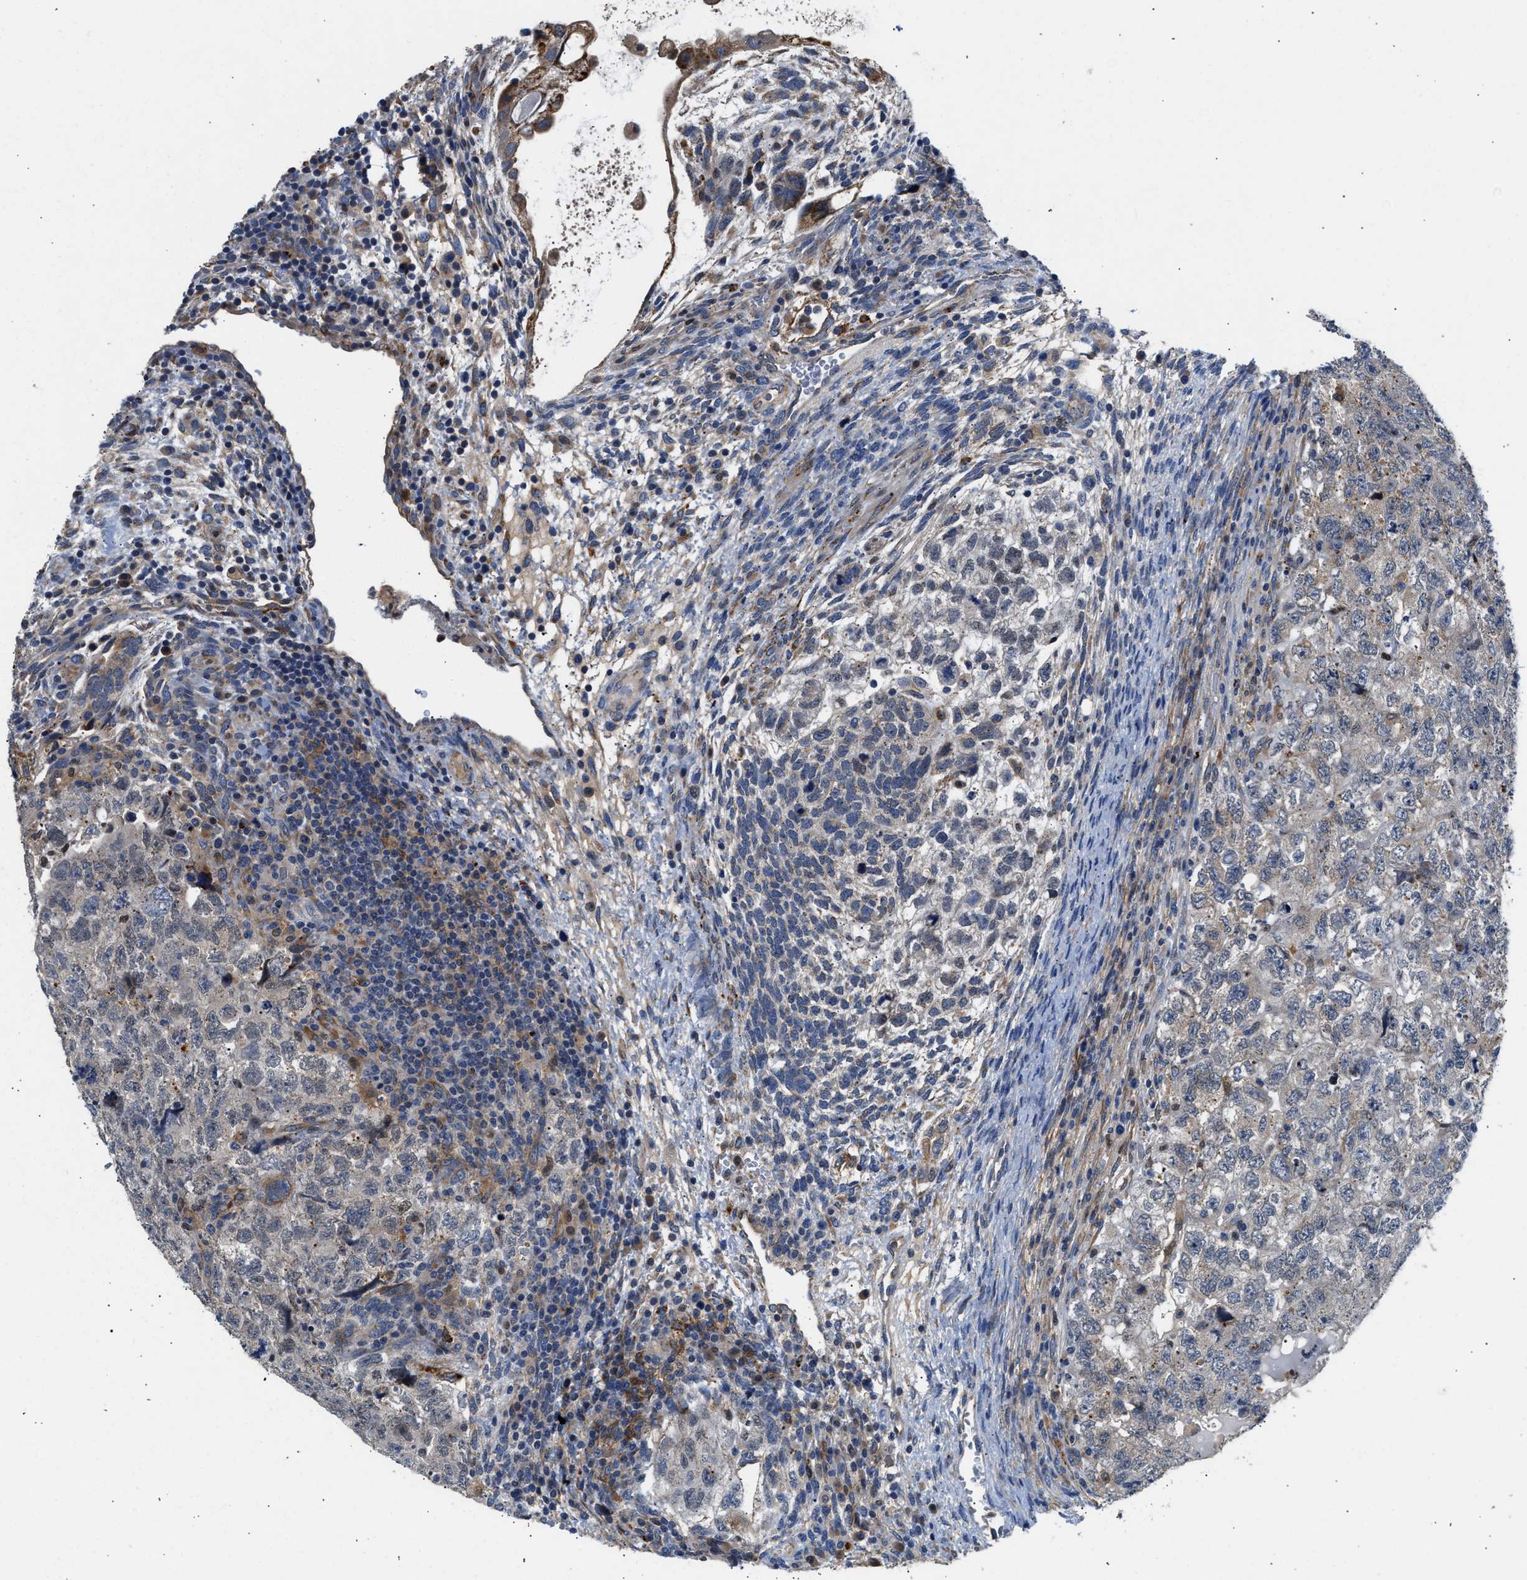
{"staining": {"intensity": "negative", "quantity": "none", "location": "none"}, "tissue": "testis cancer", "cell_type": "Tumor cells", "image_type": "cancer", "snomed": [{"axis": "morphology", "description": "Carcinoma, Embryonal, NOS"}, {"axis": "topography", "description": "Testis"}], "caption": "Immunohistochemical staining of embryonal carcinoma (testis) reveals no significant positivity in tumor cells. Nuclei are stained in blue.", "gene": "PPM1L", "patient": {"sex": "male", "age": 36}}